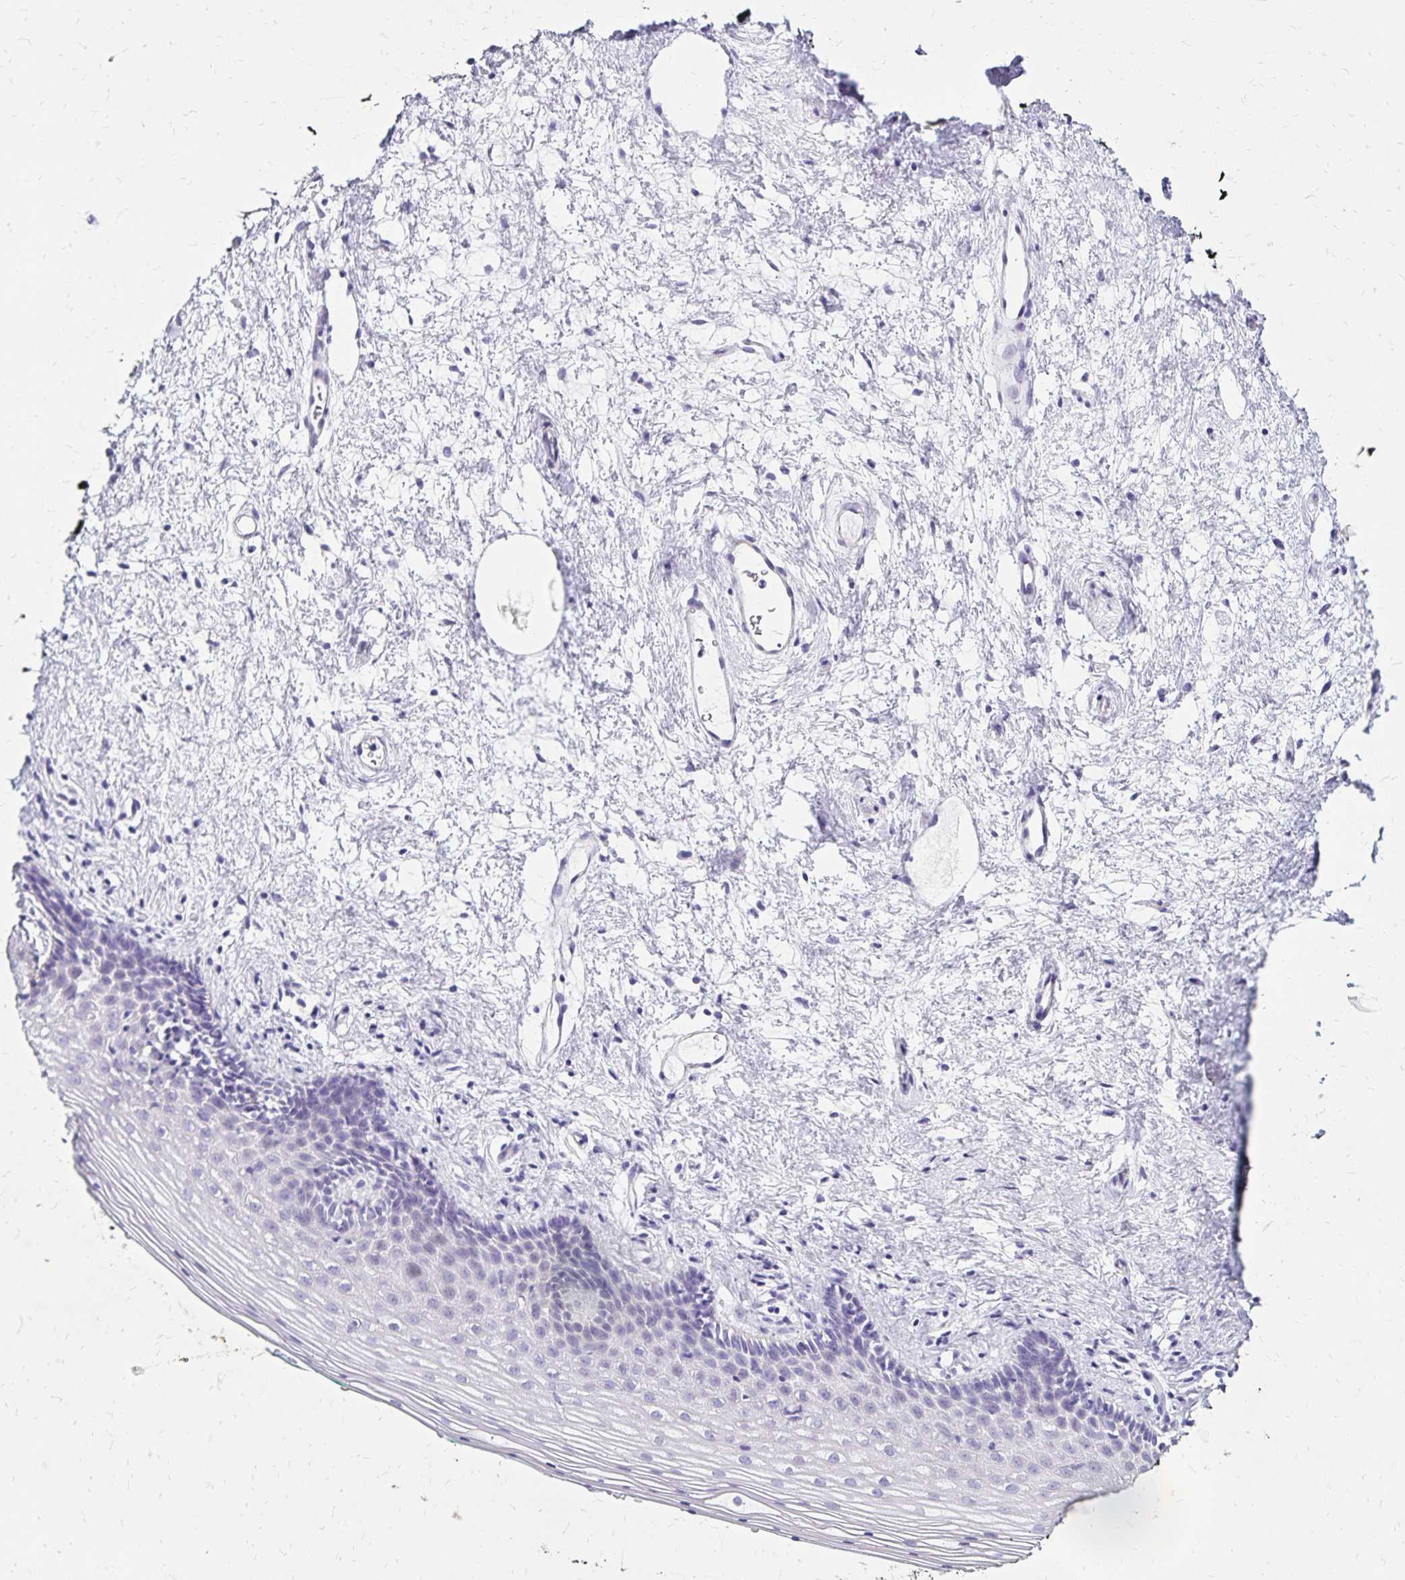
{"staining": {"intensity": "negative", "quantity": "none", "location": "none"}, "tissue": "vagina", "cell_type": "Squamous epithelial cells", "image_type": "normal", "snomed": [{"axis": "morphology", "description": "Normal tissue, NOS"}, {"axis": "topography", "description": "Vagina"}], "caption": "A histopathology image of human vagina is negative for staining in squamous epithelial cells. (DAB (3,3'-diaminobenzidine) IHC with hematoxylin counter stain).", "gene": "LIN28B", "patient": {"sex": "female", "age": 42}}